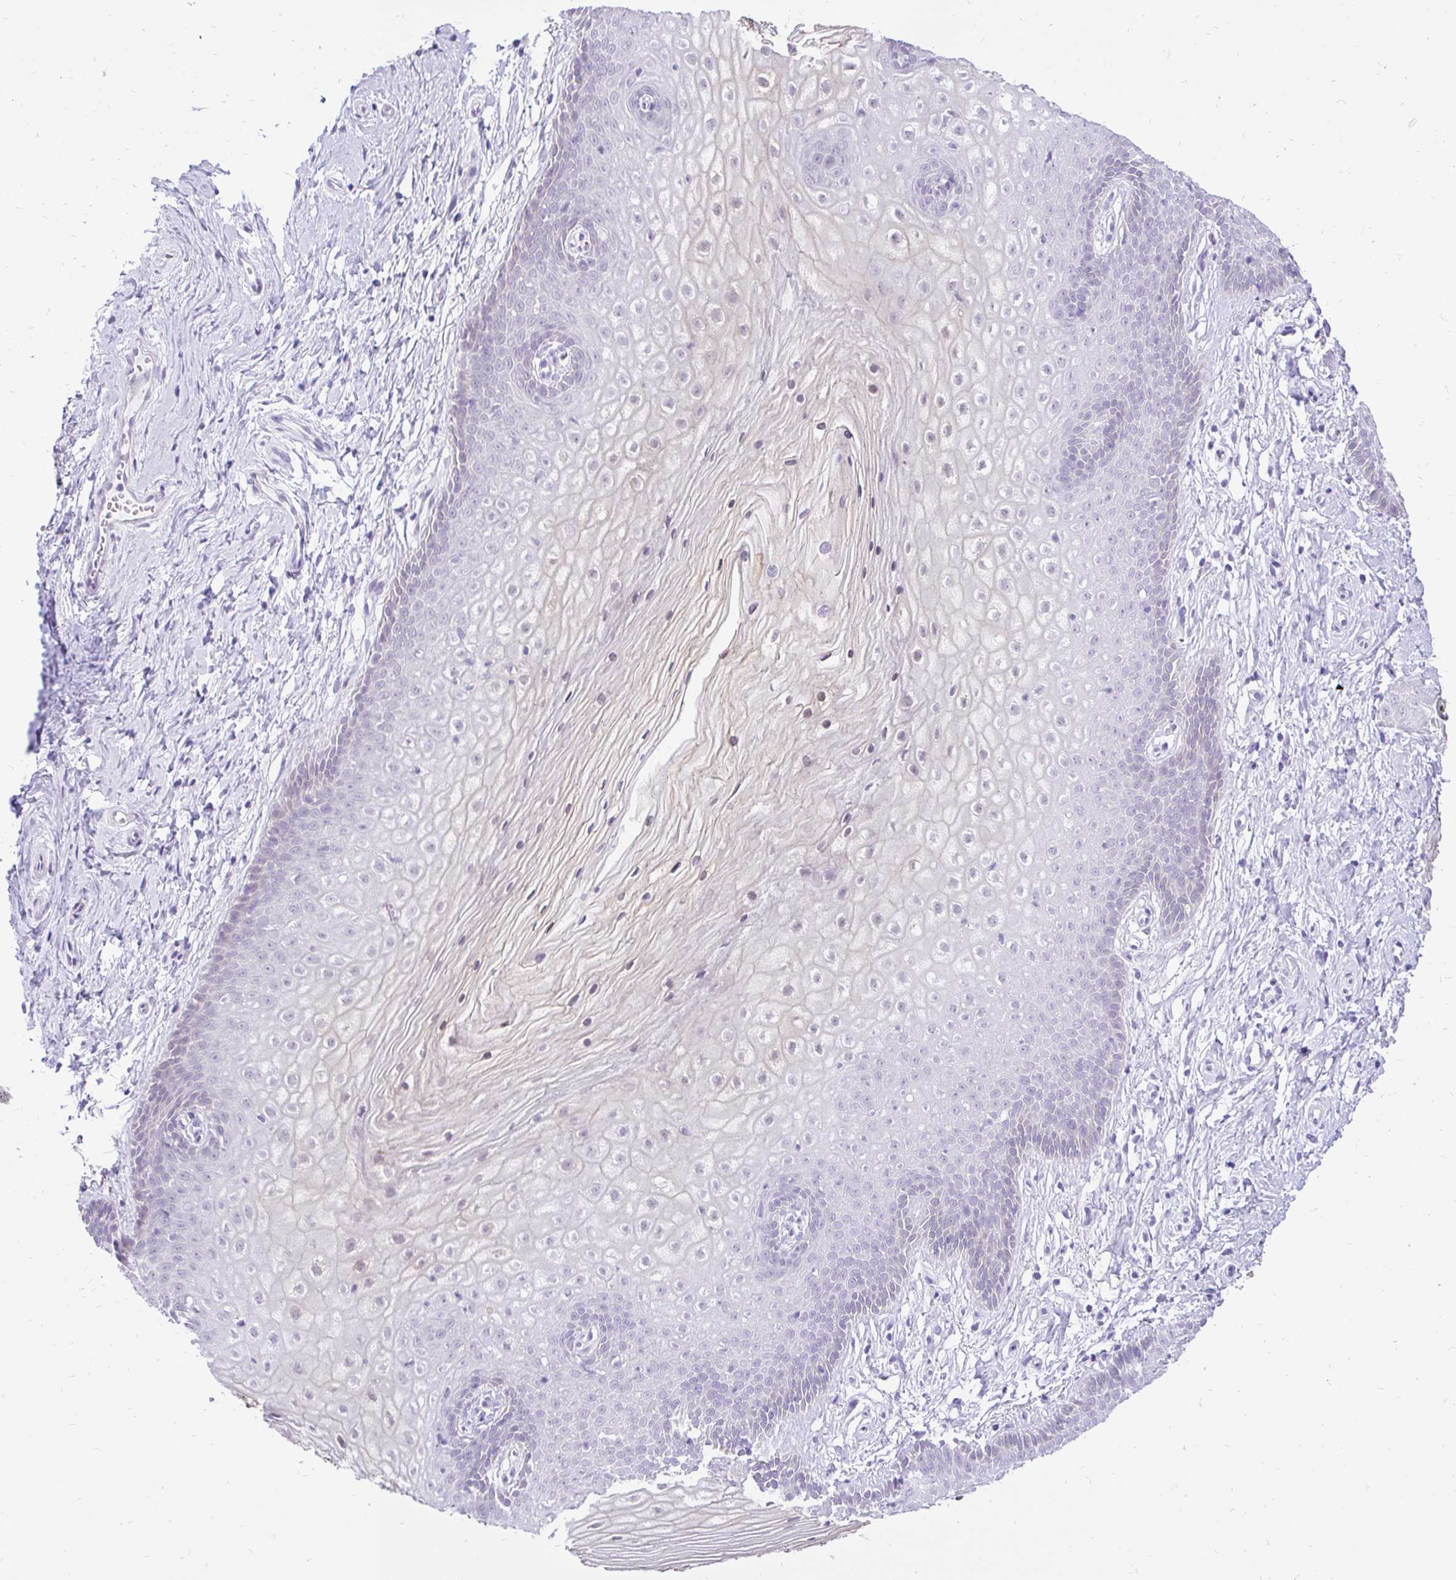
{"staining": {"intensity": "negative", "quantity": "none", "location": "none"}, "tissue": "vagina", "cell_type": "Squamous epithelial cells", "image_type": "normal", "snomed": [{"axis": "morphology", "description": "Normal tissue, NOS"}, {"axis": "topography", "description": "Vagina"}], "caption": "Immunohistochemical staining of unremarkable vagina shows no significant expression in squamous epithelial cells. Brightfield microscopy of immunohistochemistry (IHC) stained with DAB (3,3'-diaminobenzidine) (brown) and hematoxylin (blue), captured at high magnification.", "gene": "FATE1", "patient": {"sex": "female", "age": 38}}